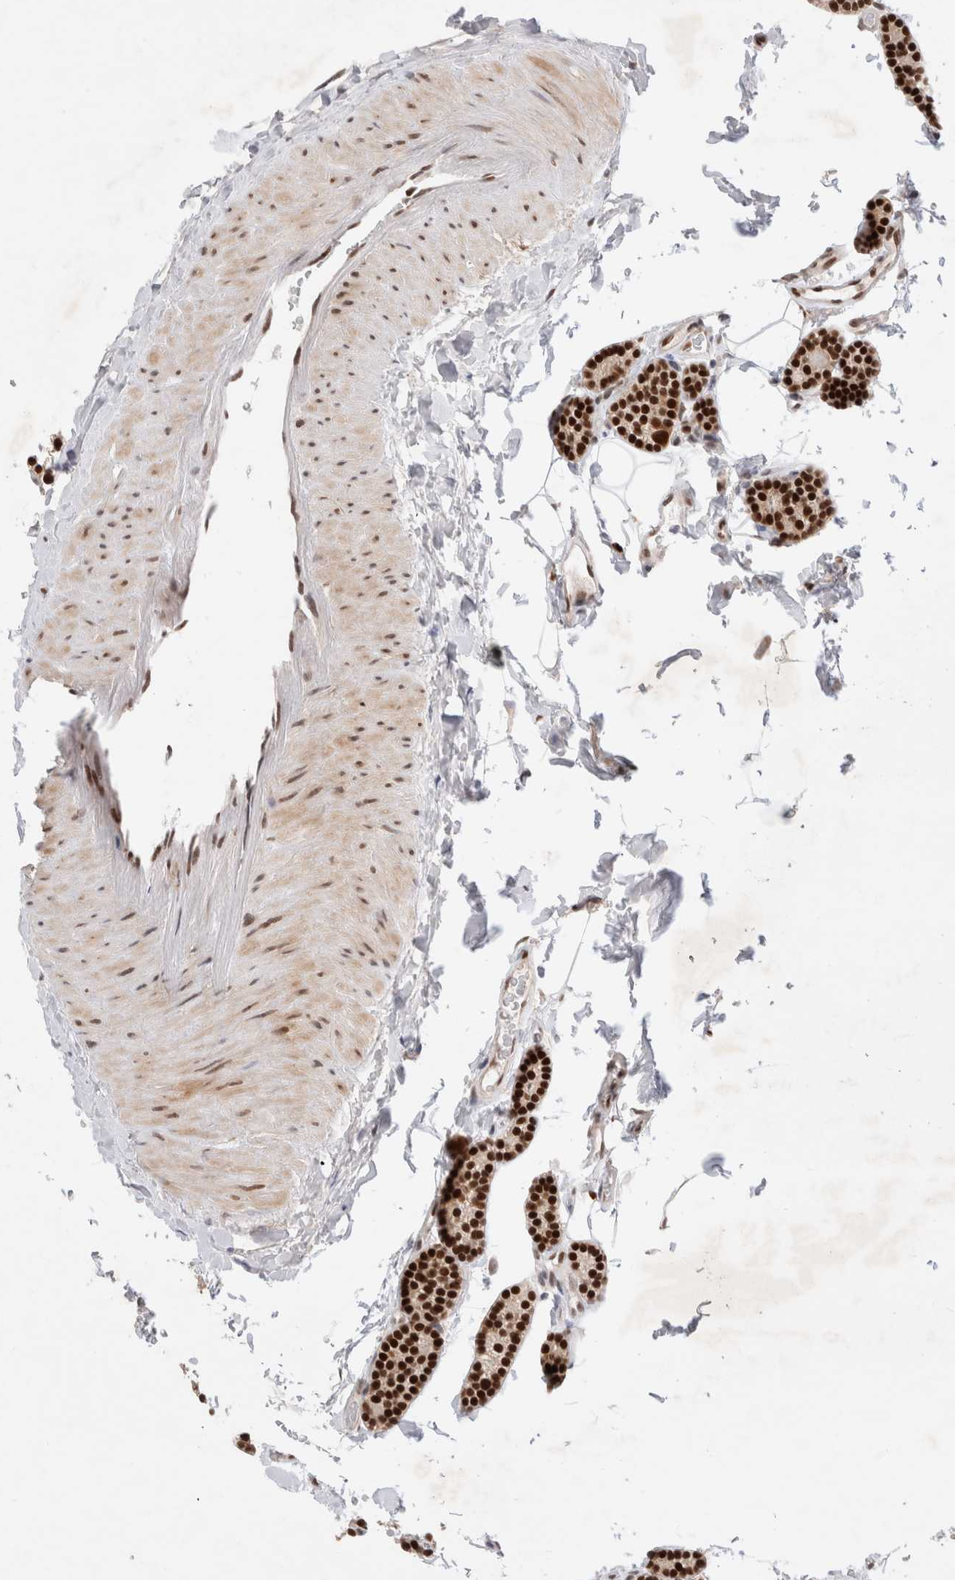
{"staining": {"intensity": "strong", "quantity": ">75%", "location": "cytoplasmic/membranous,nuclear"}, "tissue": "parathyroid gland", "cell_type": "Glandular cells", "image_type": "normal", "snomed": [{"axis": "morphology", "description": "Normal tissue, NOS"}, {"axis": "topography", "description": "Parathyroid gland"}], "caption": "IHC micrograph of normal parathyroid gland: parathyroid gland stained using immunohistochemistry reveals high levels of strong protein expression localized specifically in the cytoplasmic/membranous,nuclear of glandular cells, appearing as a cytoplasmic/membranous,nuclear brown color.", "gene": "GTF2I", "patient": {"sex": "male", "age": 52}}